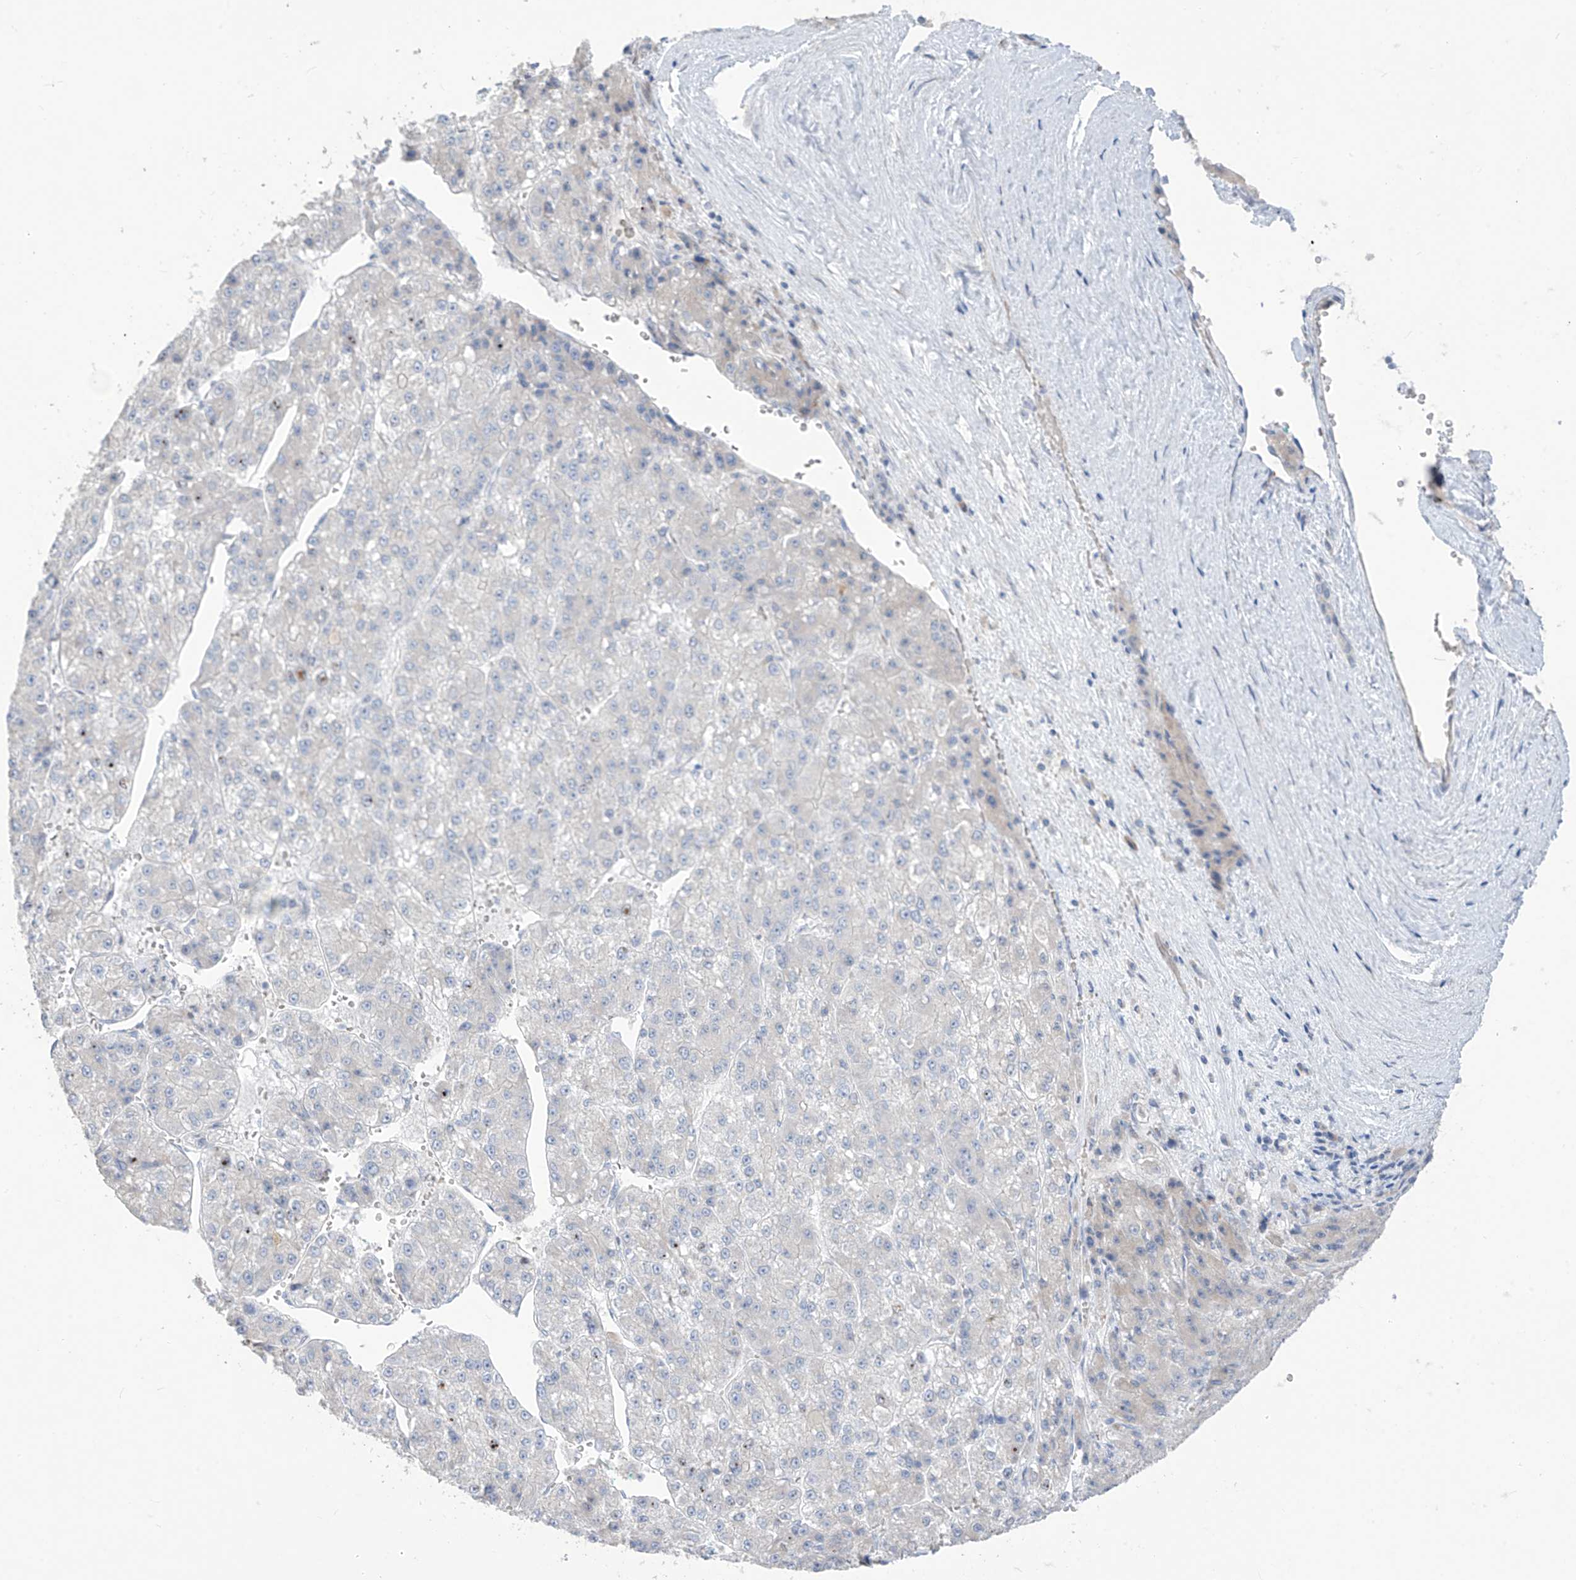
{"staining": {"intensity": "negative", "quantity": "none", "location": "none"}, "tissue": "liver cancer", "cell_type": "Tumor cells", "image_type": "cancer", "snomed": [{"axis": "morphology", "description": "Carcinoma, Hepatocellular, NOS"}, {"axis": "topography", "description": "Liver"}], "caption": "The immunohistochemistry photomicrograph has no significant expression in tumor cells of liver hepatocellular carcinoma tissue.", "gene": "ASPRV1", "patient": {"sex": "female", "age": 73}}